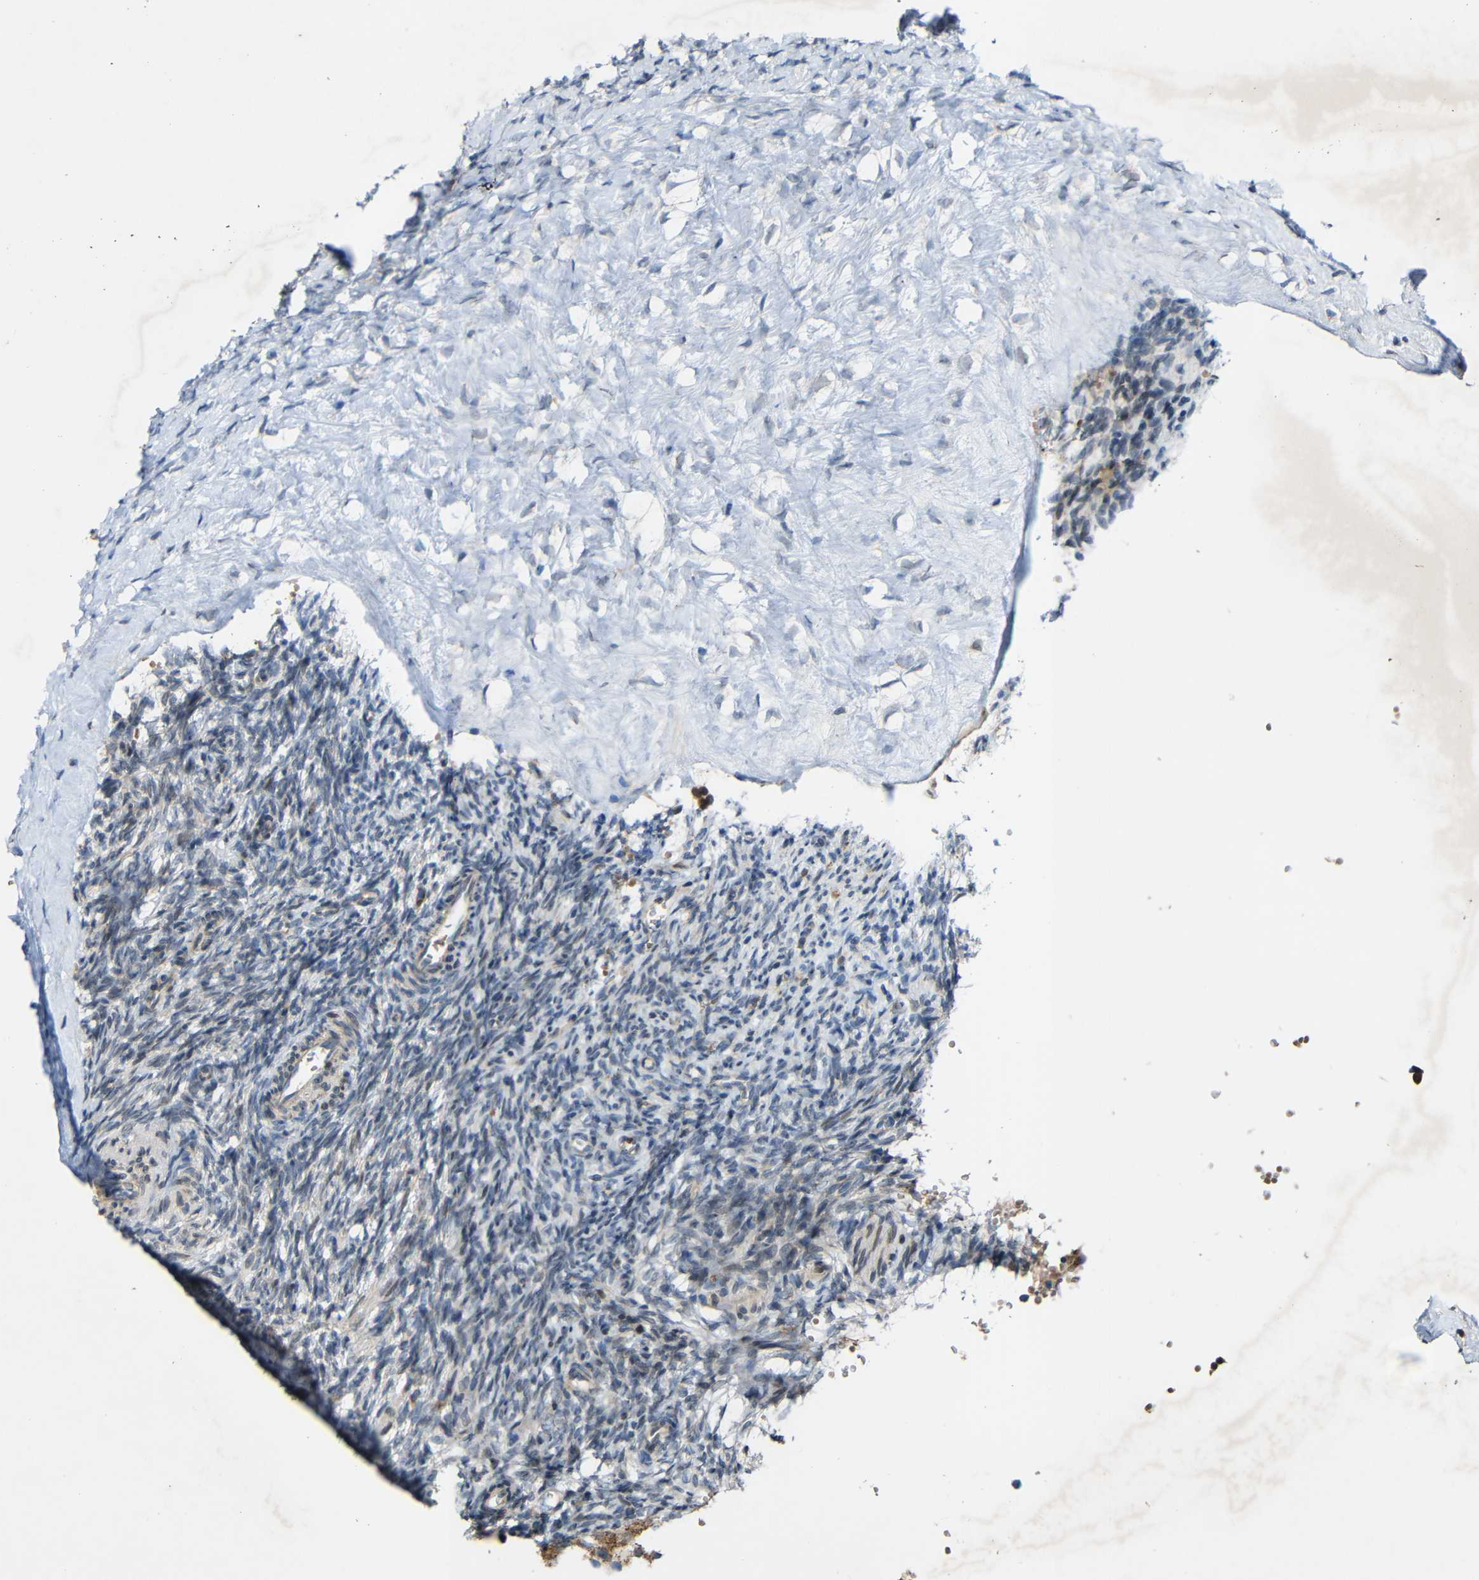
{"staining": {"intensity": "weak", "quantity": "<25%", "location": "cytoplasmic/membranous"}, "tissue": "ovary", "cell_type": "Ovarian stroma cells", "image_type": "normal", "snomed": [{"axis": "morphology", "description": "Normal tissue, NOS"}, {"axis": "topography", "description": "Ovary"}], "caption": "Immunohistochemistry of benign ovary shows no positivity in ovarian stroma cells. (Stains: DAB (3,3'-diaminobenzidine) immunohistochemistry (IHC) with hematoxylin counter stain, Microscopy: brightfield microscopy at high magnification).", "gene": "TMEM25", "patient": {"sex": "female", "age": 35}}